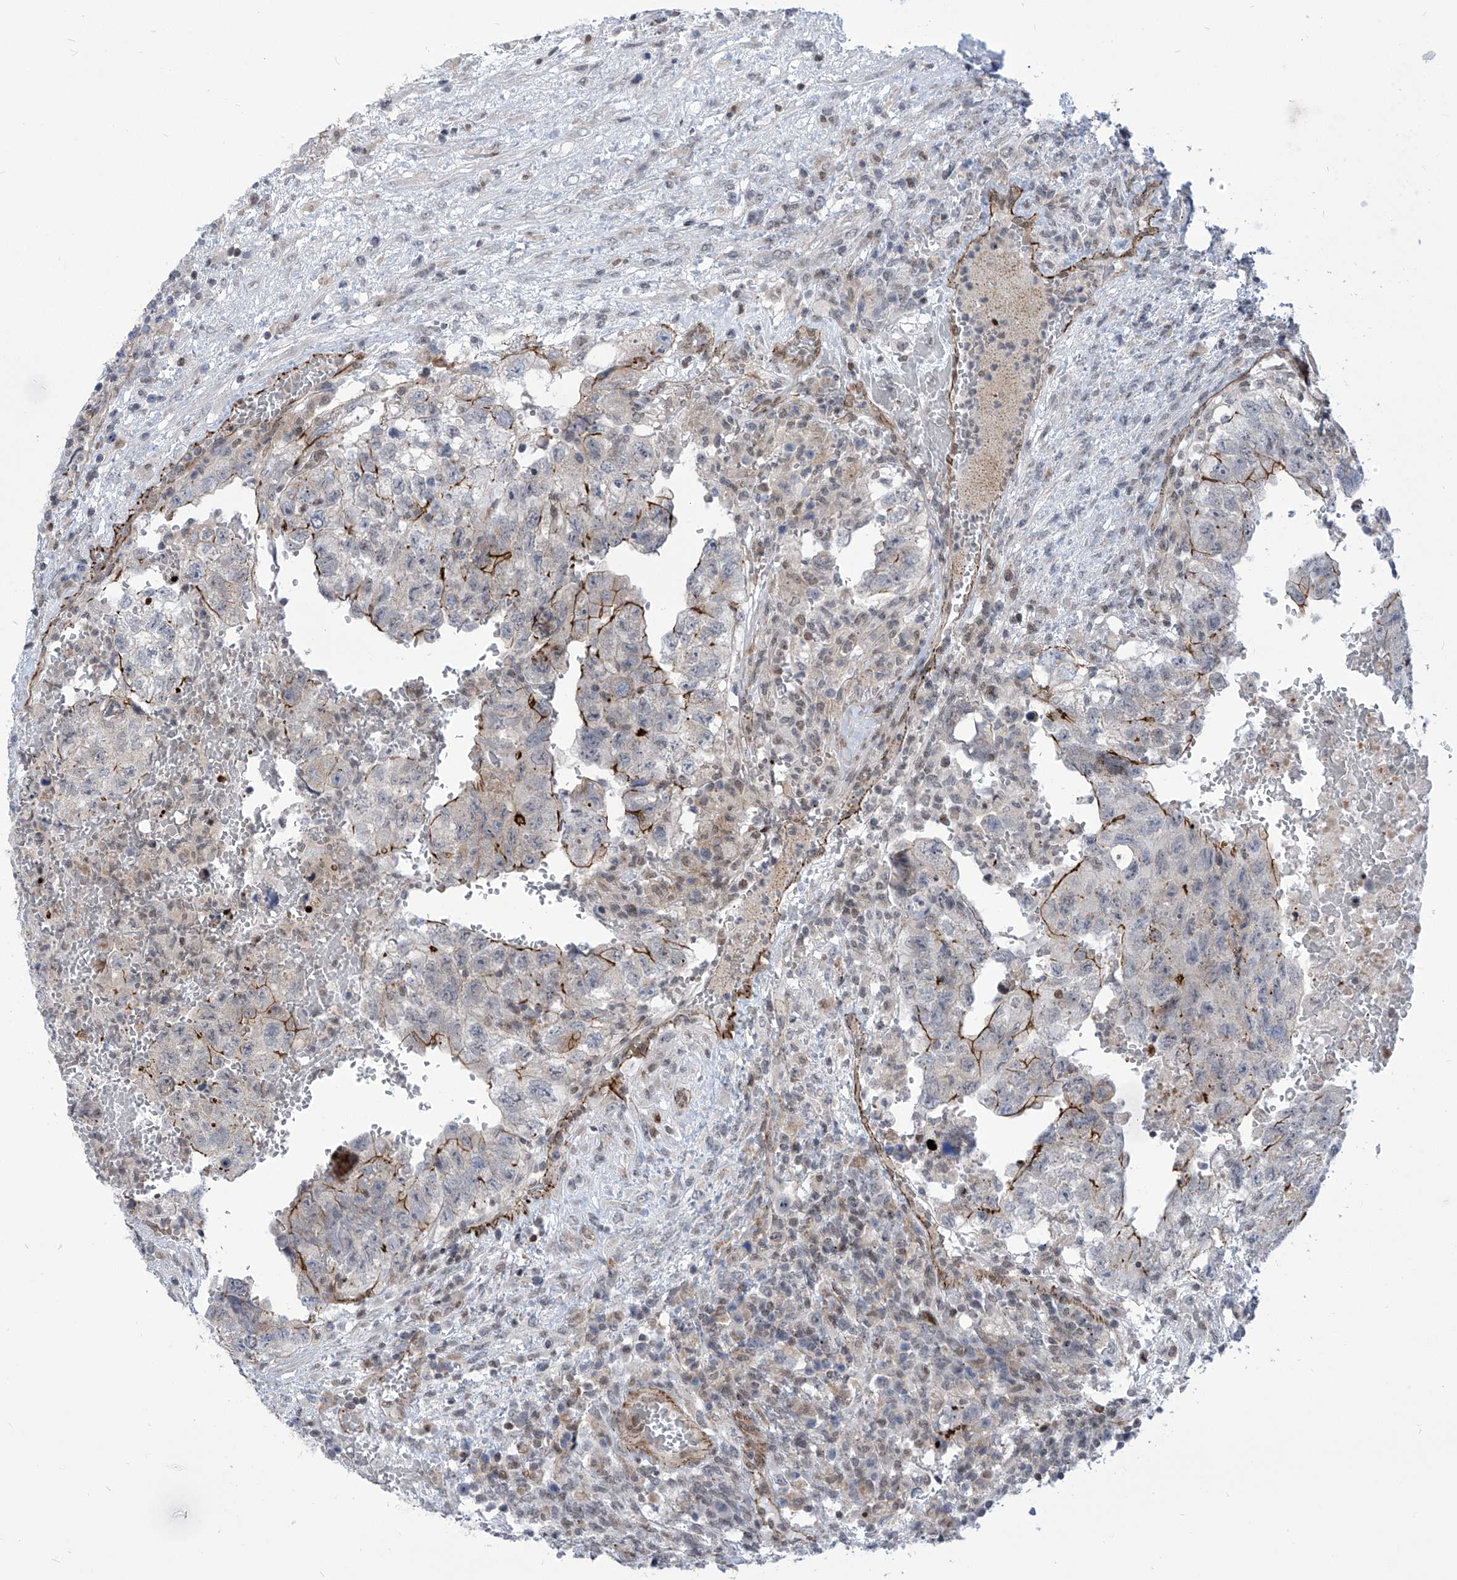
{"staining": {"intensity": "moderate", "quantity": "25%-75%", "location": "cytoplasmic/membranous"}, "tissue": "testis cancer", "cell_type": "Tumor cells", "image_type": "cancer", "snomed": [{"axis": "morphology", "description": "Carcinoma, Embryonal, NOS"}, {"axis": "topography", "description": "Testis"}], "caption": "Brown immunohistochemical staining in human testis cancer reveals moderate cytoplasmic/membranous staining in about 25%-75% of tumor cells.", "gene": "CEP290", "patient": {"sex": "male", "age": 36}}